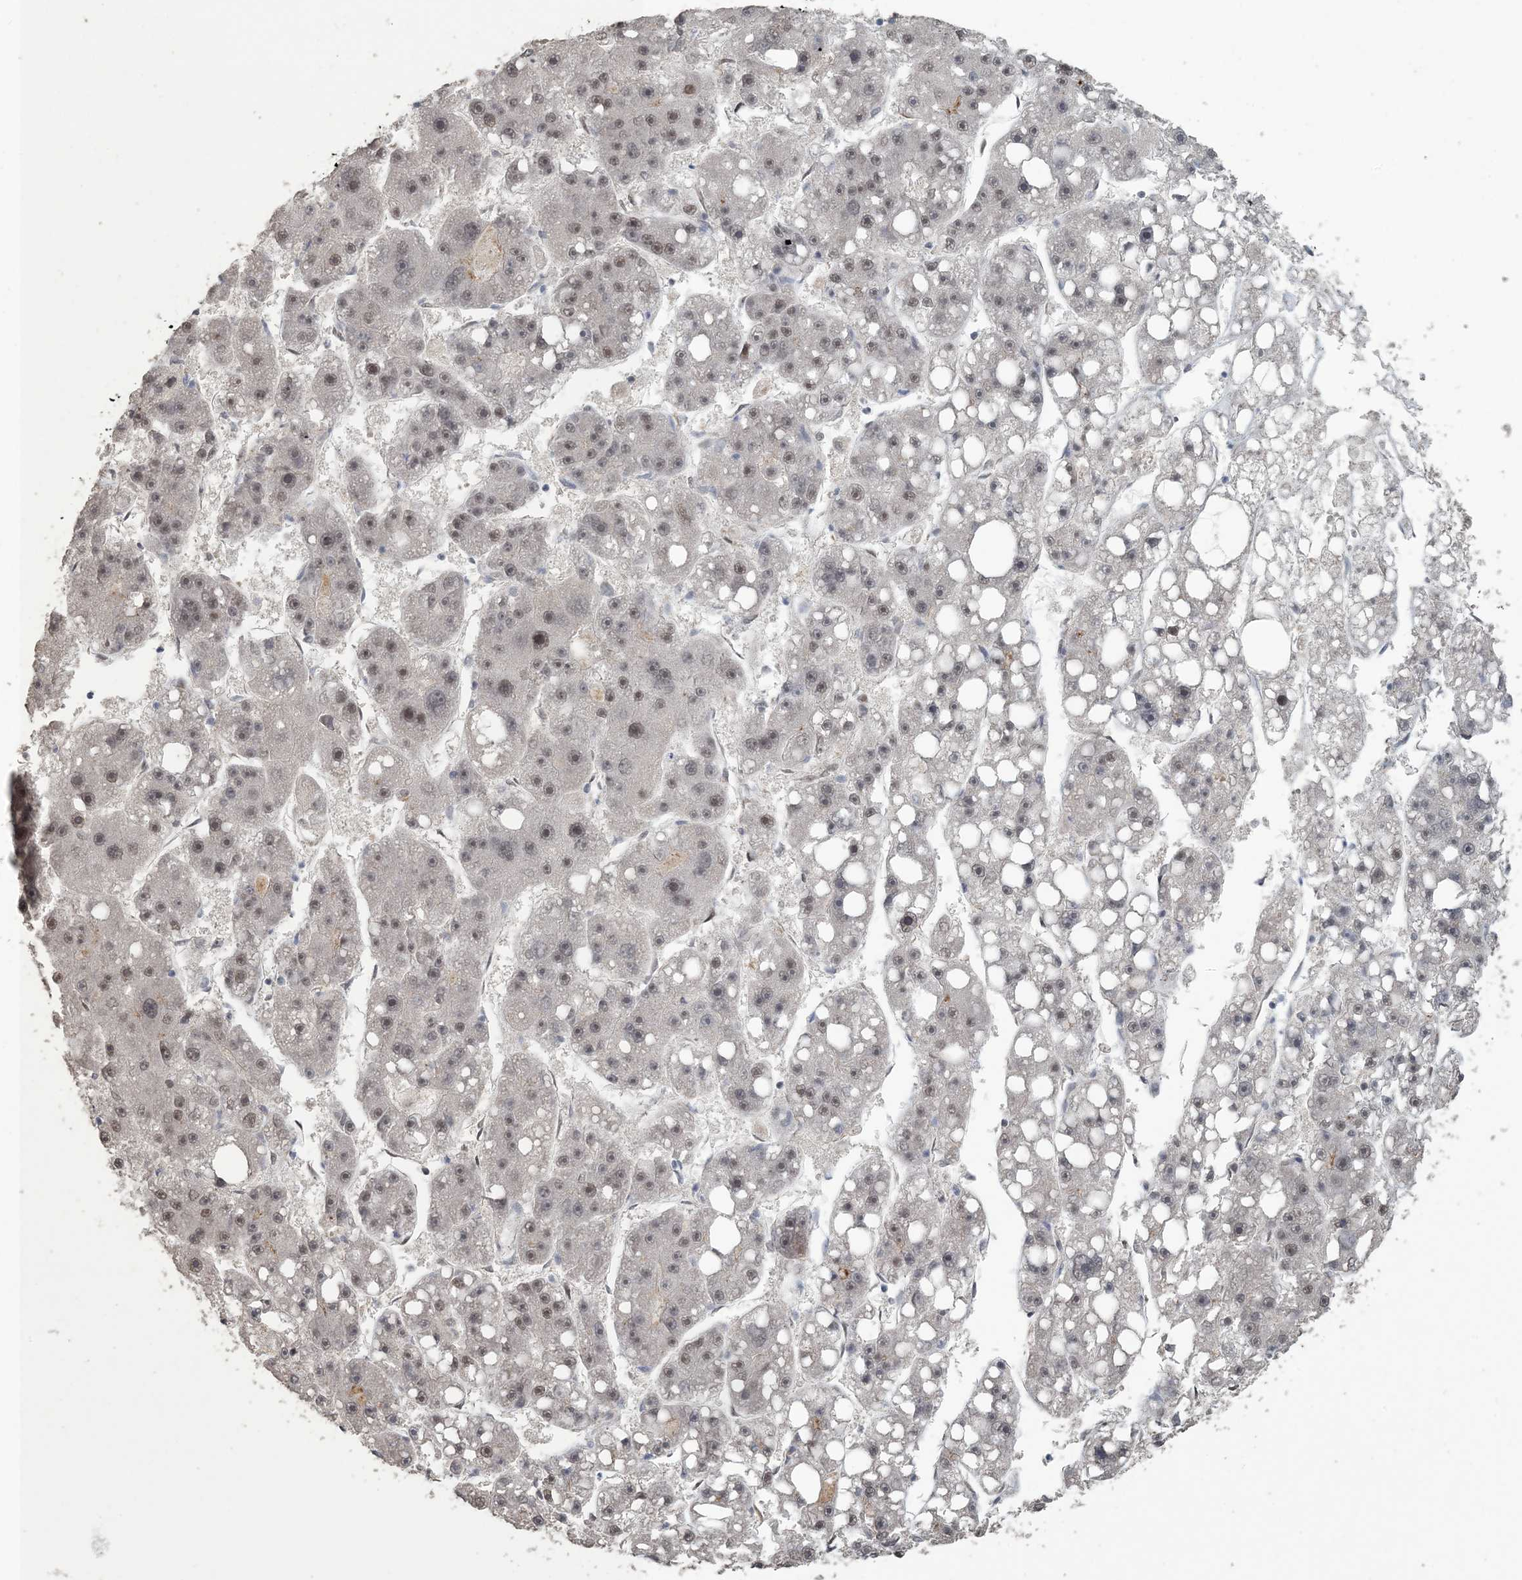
{"staining": {"intensity": "weak", "quantity": ">75%", "location": "nuclear"}, "tissue": "liver cancer", "cell_type": "Tumor cells", "image_type": "cancer", "snomed": [{"axis": "morphology", "description": "Carcinoma, Hepatocellular, NOS"}, {"axis": "topography", "description": "Liver"}], "caption": "A low amount of weak nuclear staining is present in about >75% of tumor cells in liver hepatocellular carcinoma tissue.", "gene": "MBD2", "patient": {"sex": "female", "age": 61}}